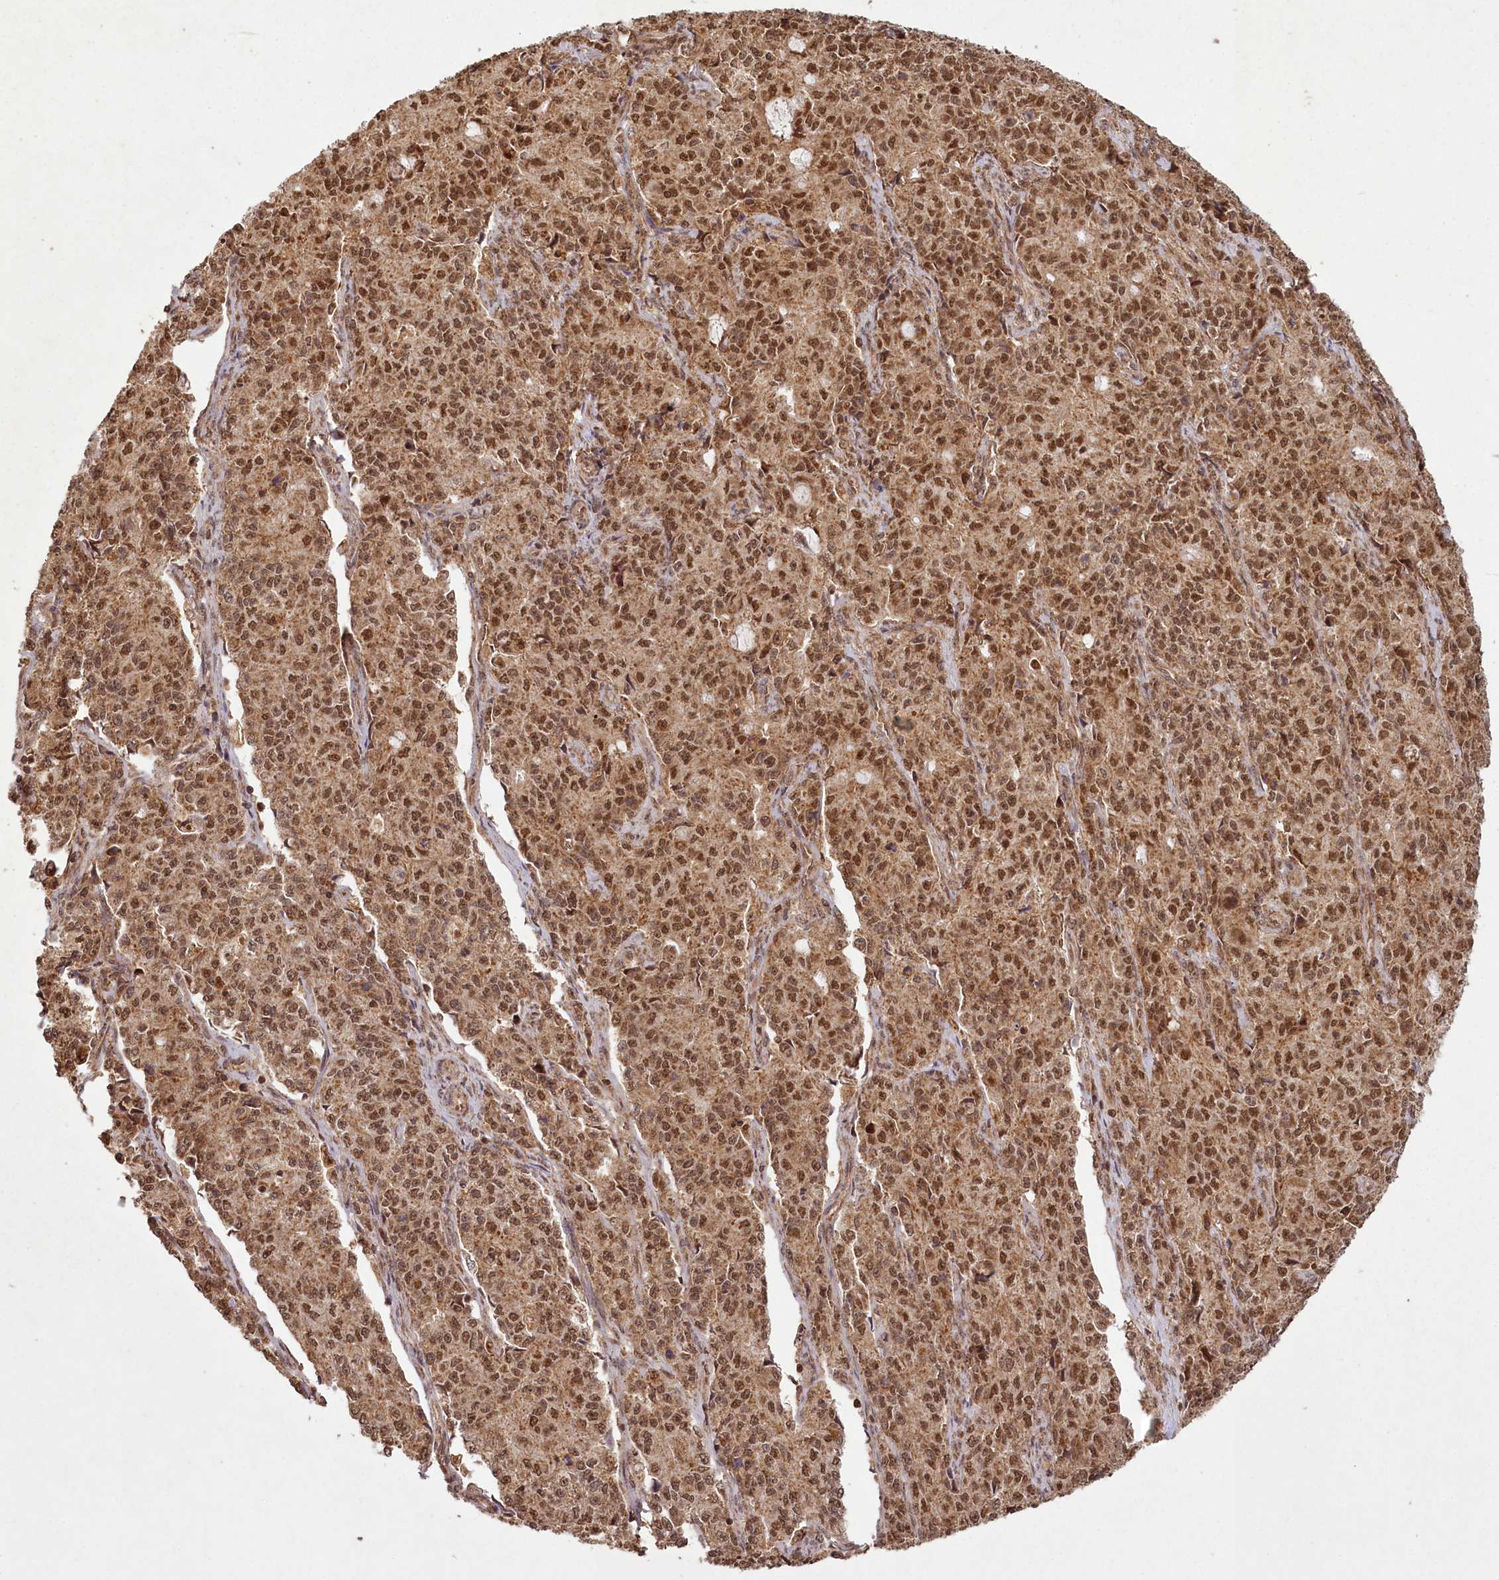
{"staining": {"intensity": "moderate", "quantity": ">75%", "location": "cytoplasmic/membranous,nuclear"}, "tissue": "endometrial cancer", "cell_type": "Tumor cells", "image_type": "cancer", "snomed": [{"axis": "morphology", "description": "Adenocarcinoma, NOS"}, {"axis": "topography", "description": "Endometrium"}], "caption": "This is a micrograph of immunohistochemistry (IHC) staining of endometrial adenocarcinoma, which shows moderate staining in the cytoplasmic/membranous and nuclear of tumor cells.", "gene": "MICU1", "patient": {"sex": "female", "age": 50}}